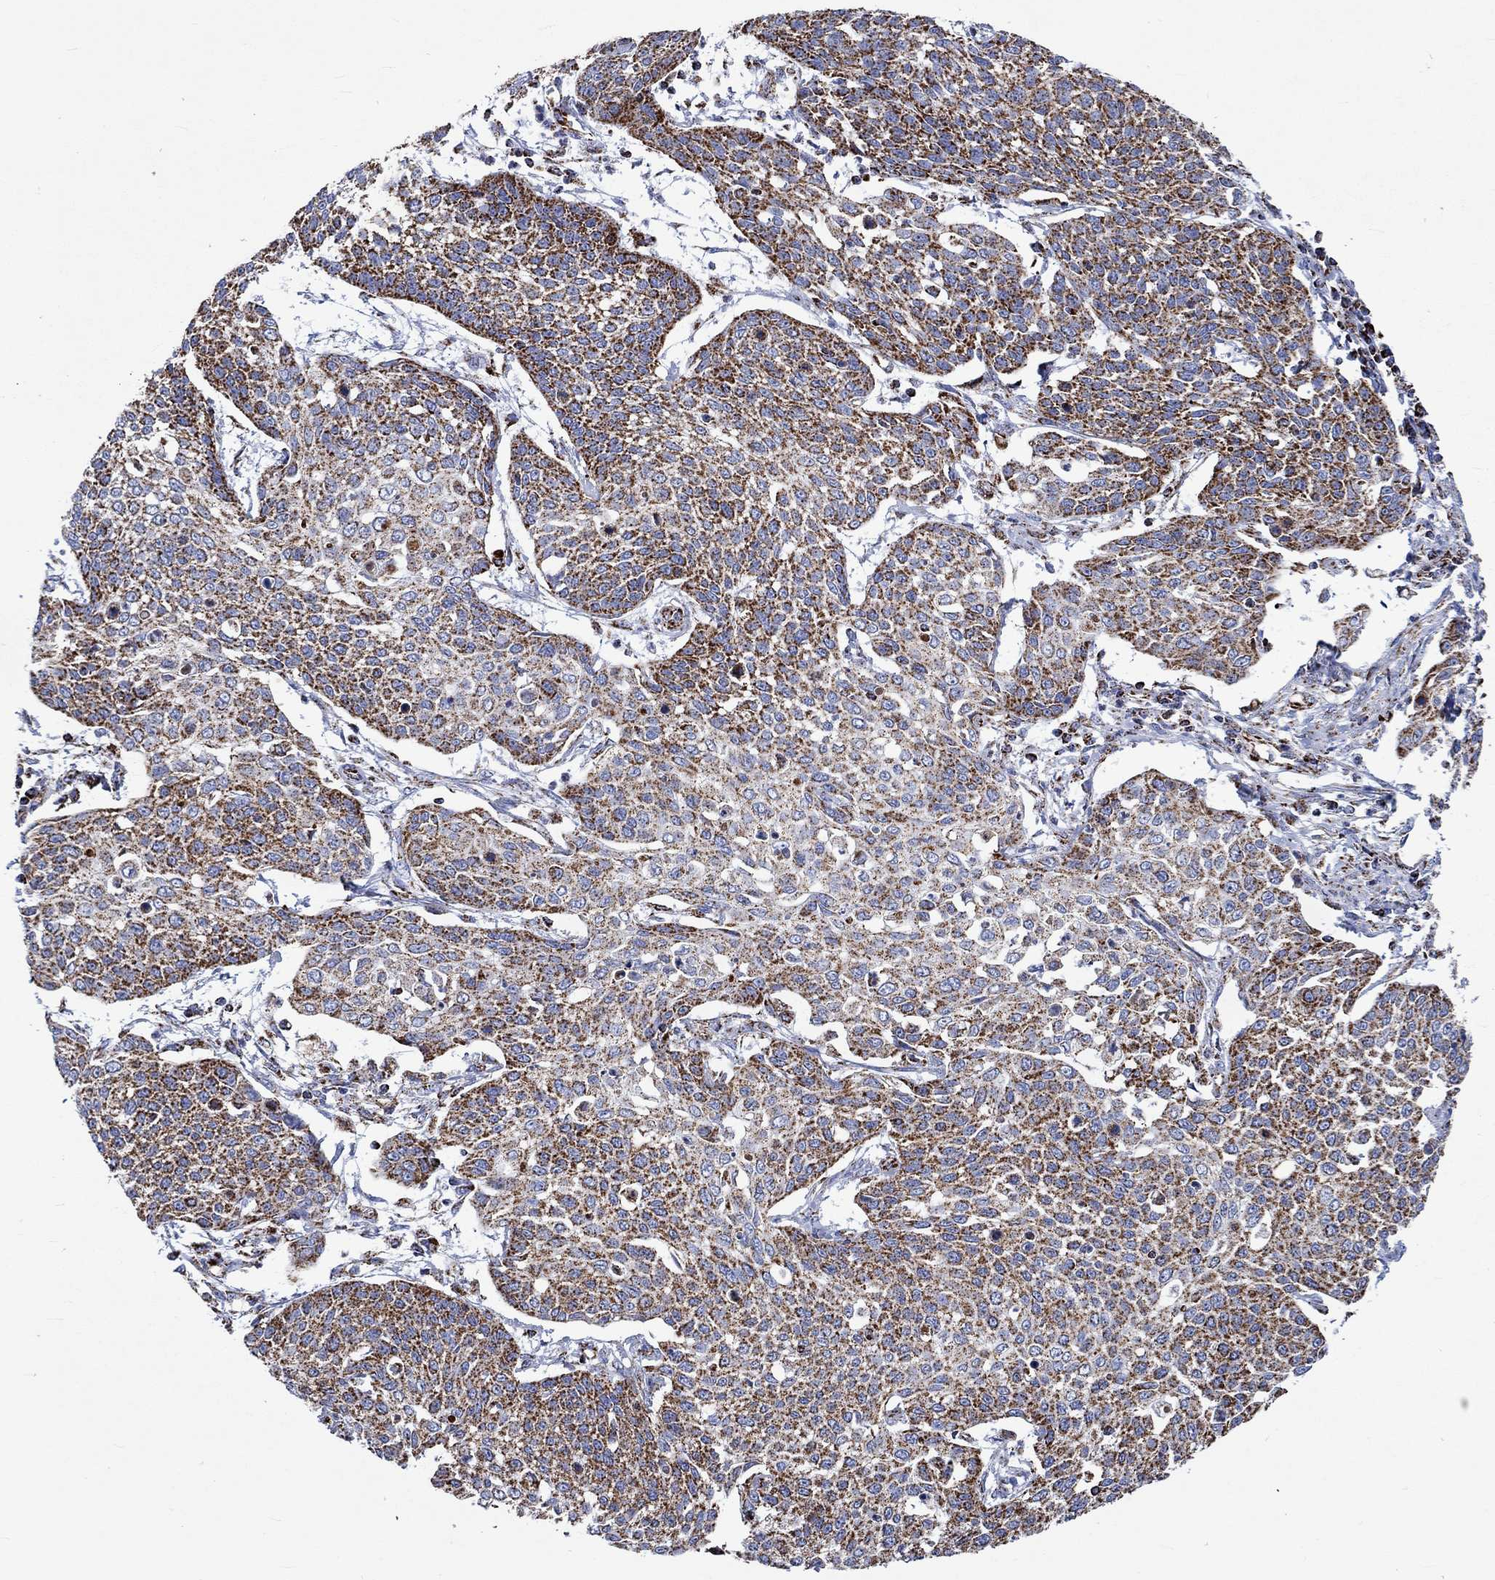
{"staining": {"intensity": "strong", "quantity": ">75%", "location": "cytoplasmic/membranous"}, "tissue": "cervical cancer", "cell_type": "Tumor cells", "image_type": "cancer", "snomed": [{"axis": "morphology", "description": "Squamous cell carcinoma, NOS"}, {"axis": "topography", "description": "Cervix"}], "caption": "Protein staining by IHC exhibits strong cytoplasmic/membranous staining in approximately >75% of tumor cells in cervical cancer.", "gene": "RCE1", "patient": {"sex": "female", "age": 34}}